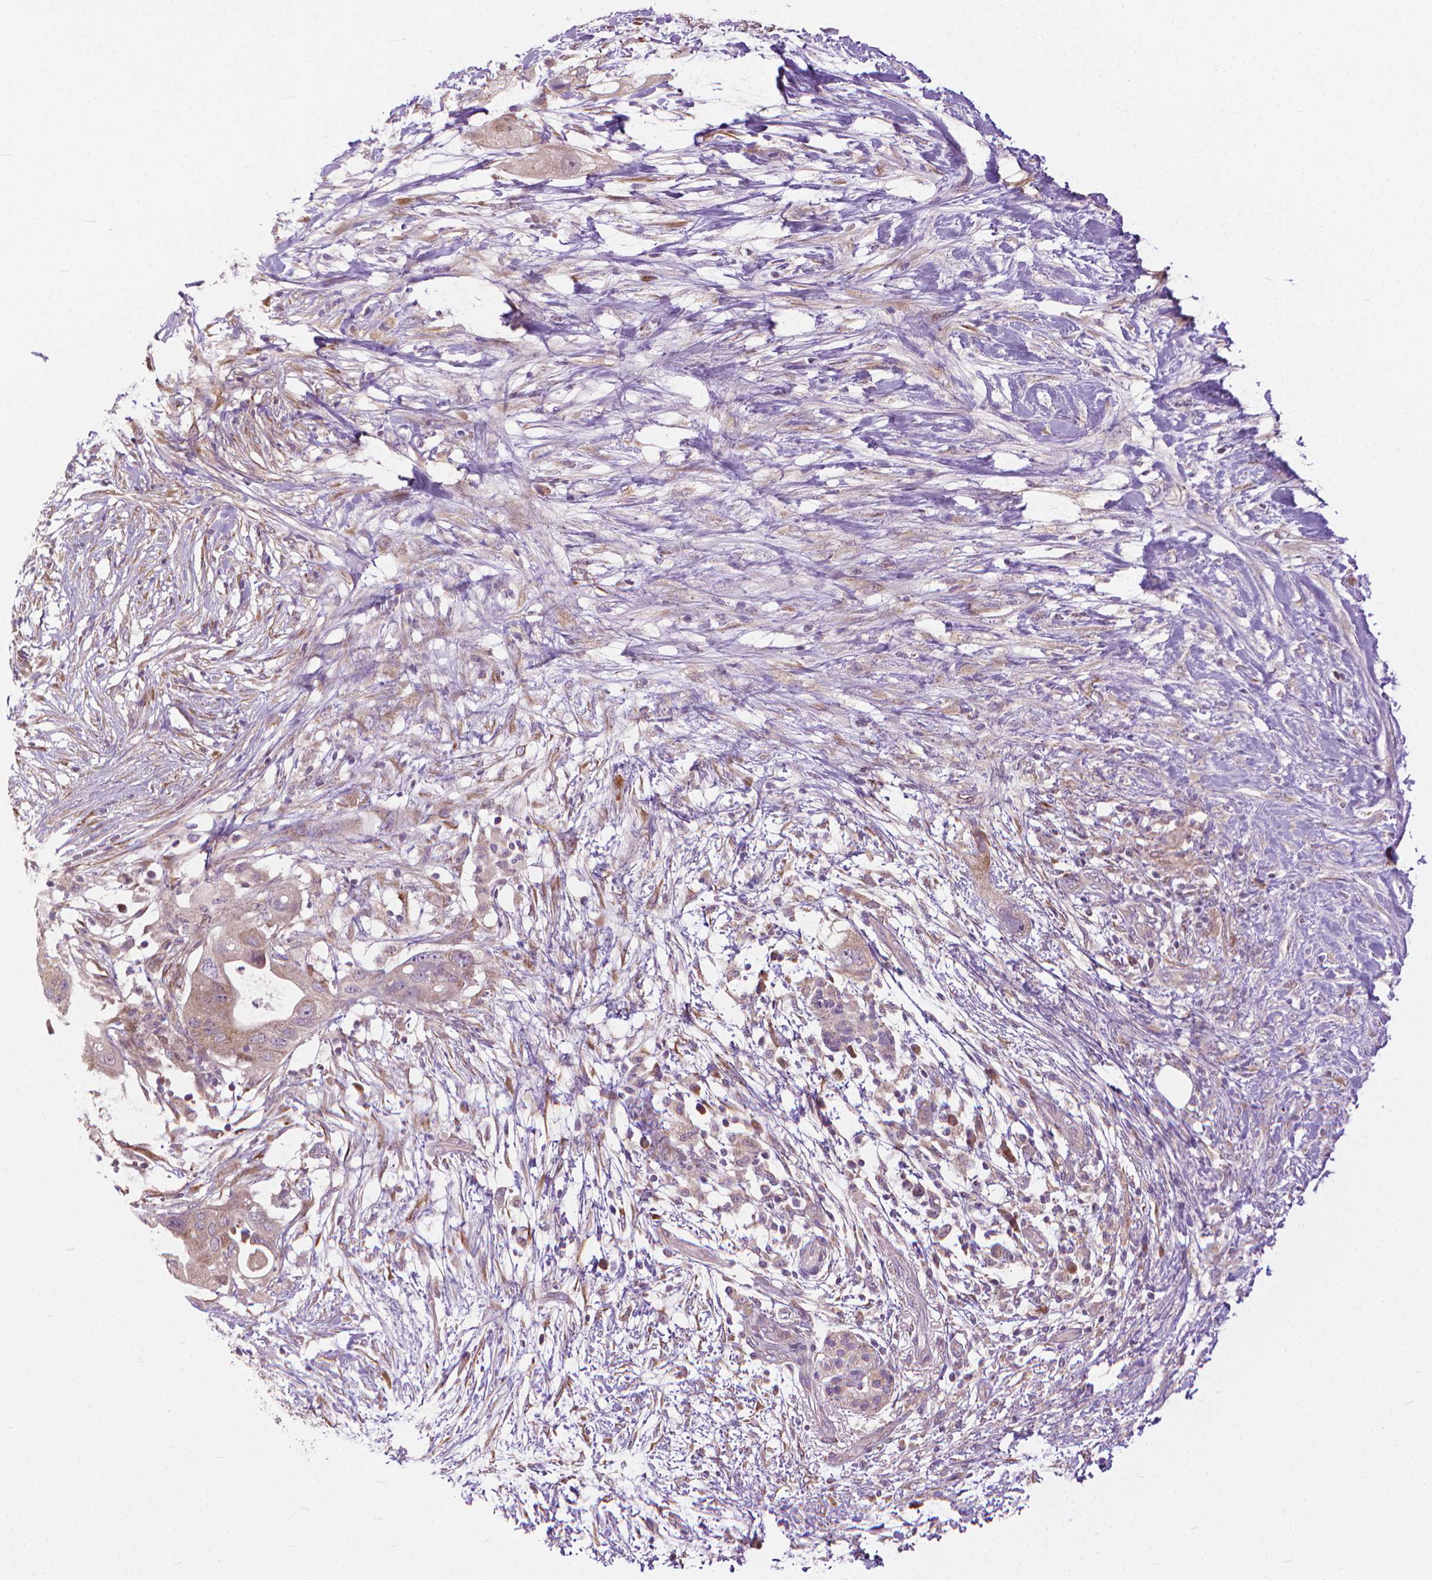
{"staining": {"intensity": "weak", "quantity": "<25%", "location": "cytoplasmic/membranous"}, "tissue": "pancreatic cancer", "cell_type": "Tumor cells", "image_type": "cancer", "snomed": [{"axis": "morphology", "description": "Adenocarcinoma, NOS"}, {"axis": "topography", "description": "Pancreas"}], "caption": "This is a histopathology image of immunohistochemistry staining of adenocarcinoma (pancreatic), which shows no expression in tumor cells. (DAB (3,3'-diaminobenzidine) immunohistochemistry (IHC) visualized using brightfield microscopy, high magnification).", "gene": "NUDT1", "patient": {"sex": "female", "age": 72}}